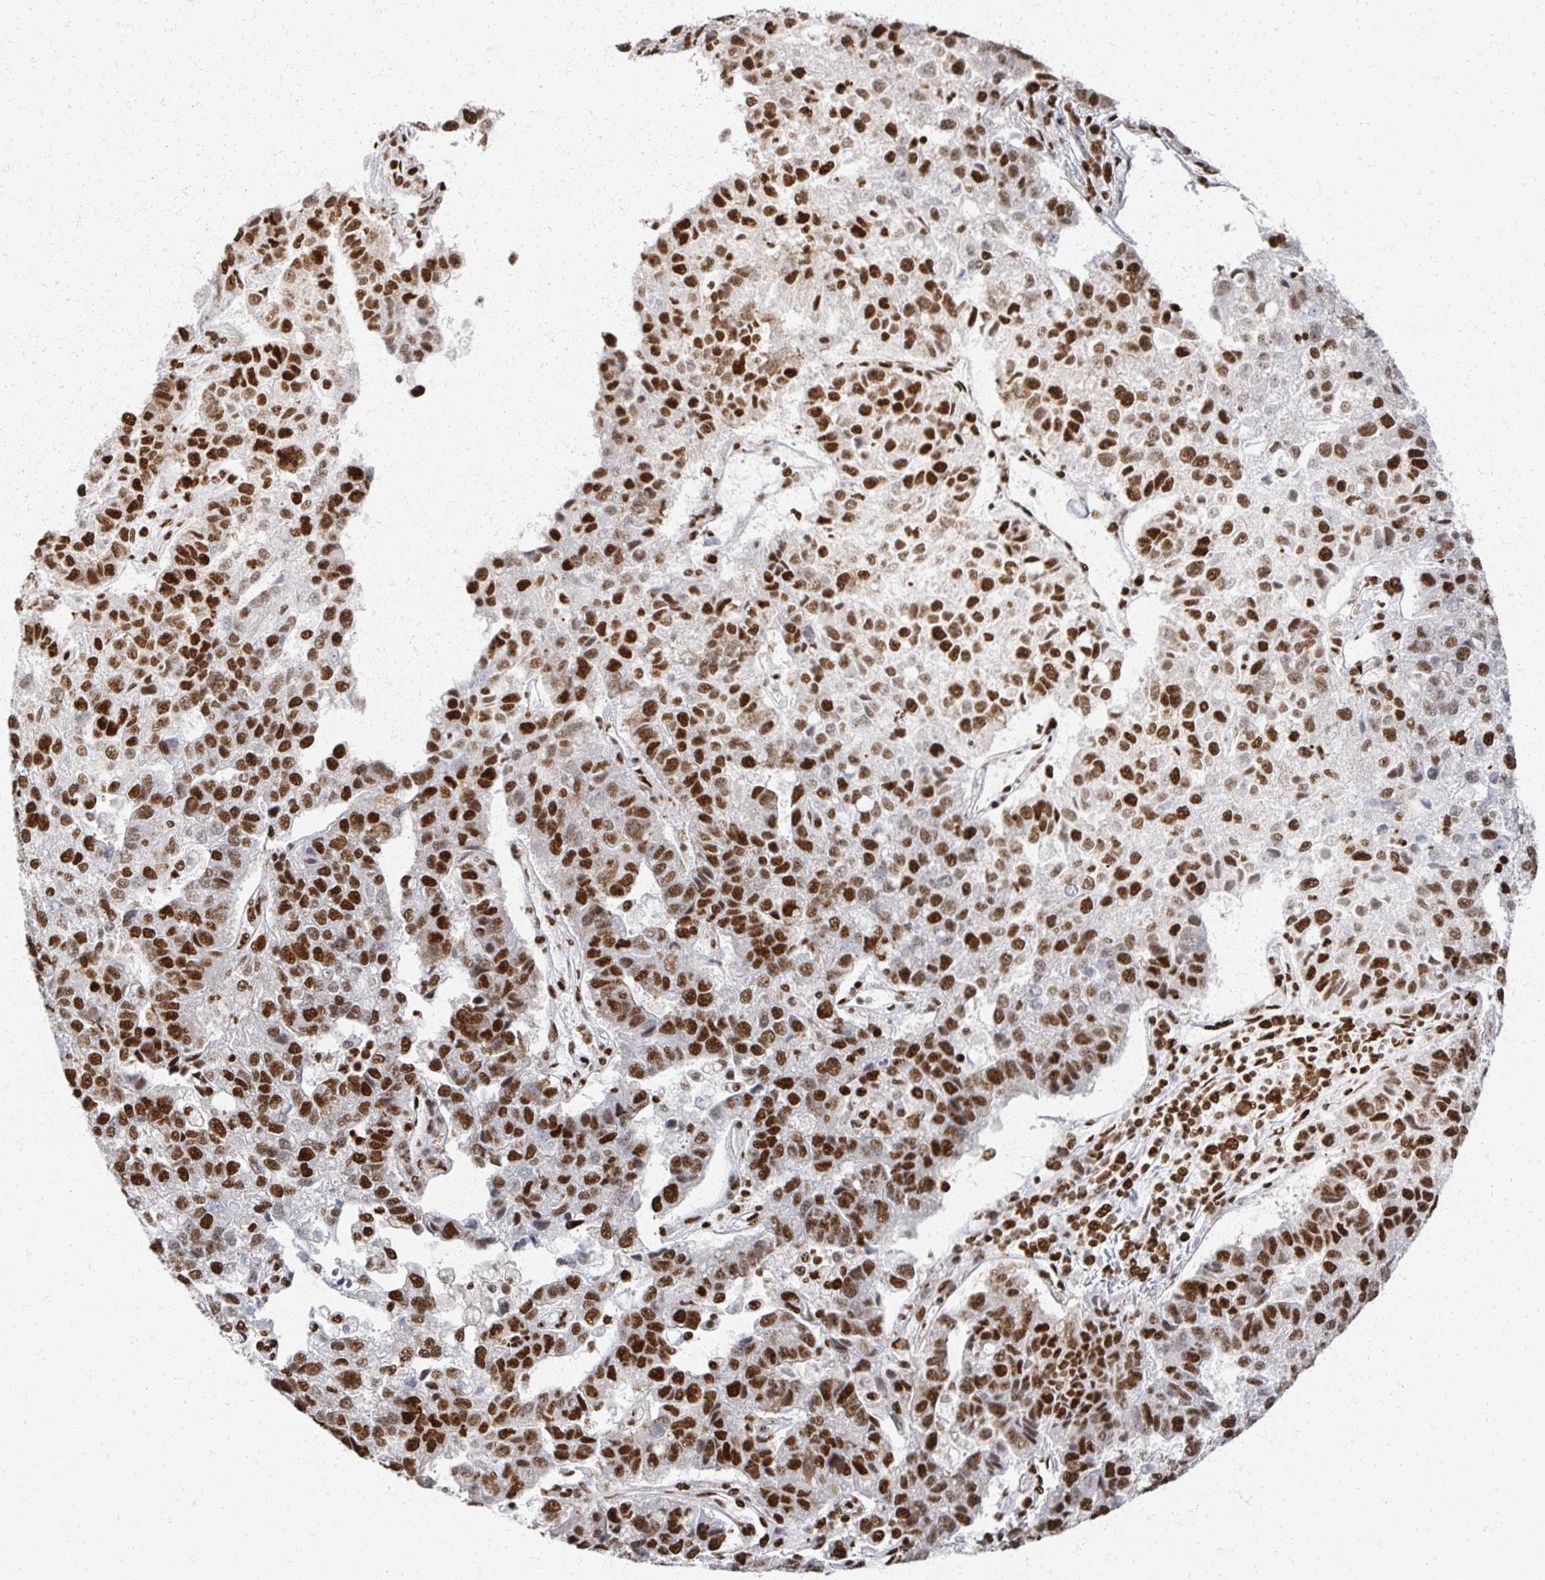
{"staining": {"intensity": "strong", "quantity": ">75%", "location": "nuclear"}, "tissue": "pancreatic cancer", "cell_type": "Tumor cells", "image_type": "cancer", "snomed": [{"axis": "morphology", "description": "Adenocarcinoma, NOS"}, {"axis": "topography", "description": "Pancreas"}], "caption": "The immunohistochemical stain shows strong nuclear expression in tumor cells of pancreatic cancer tissue.", "gene": "RBBP7", "patient": {"sex": "female", "age": 61}}